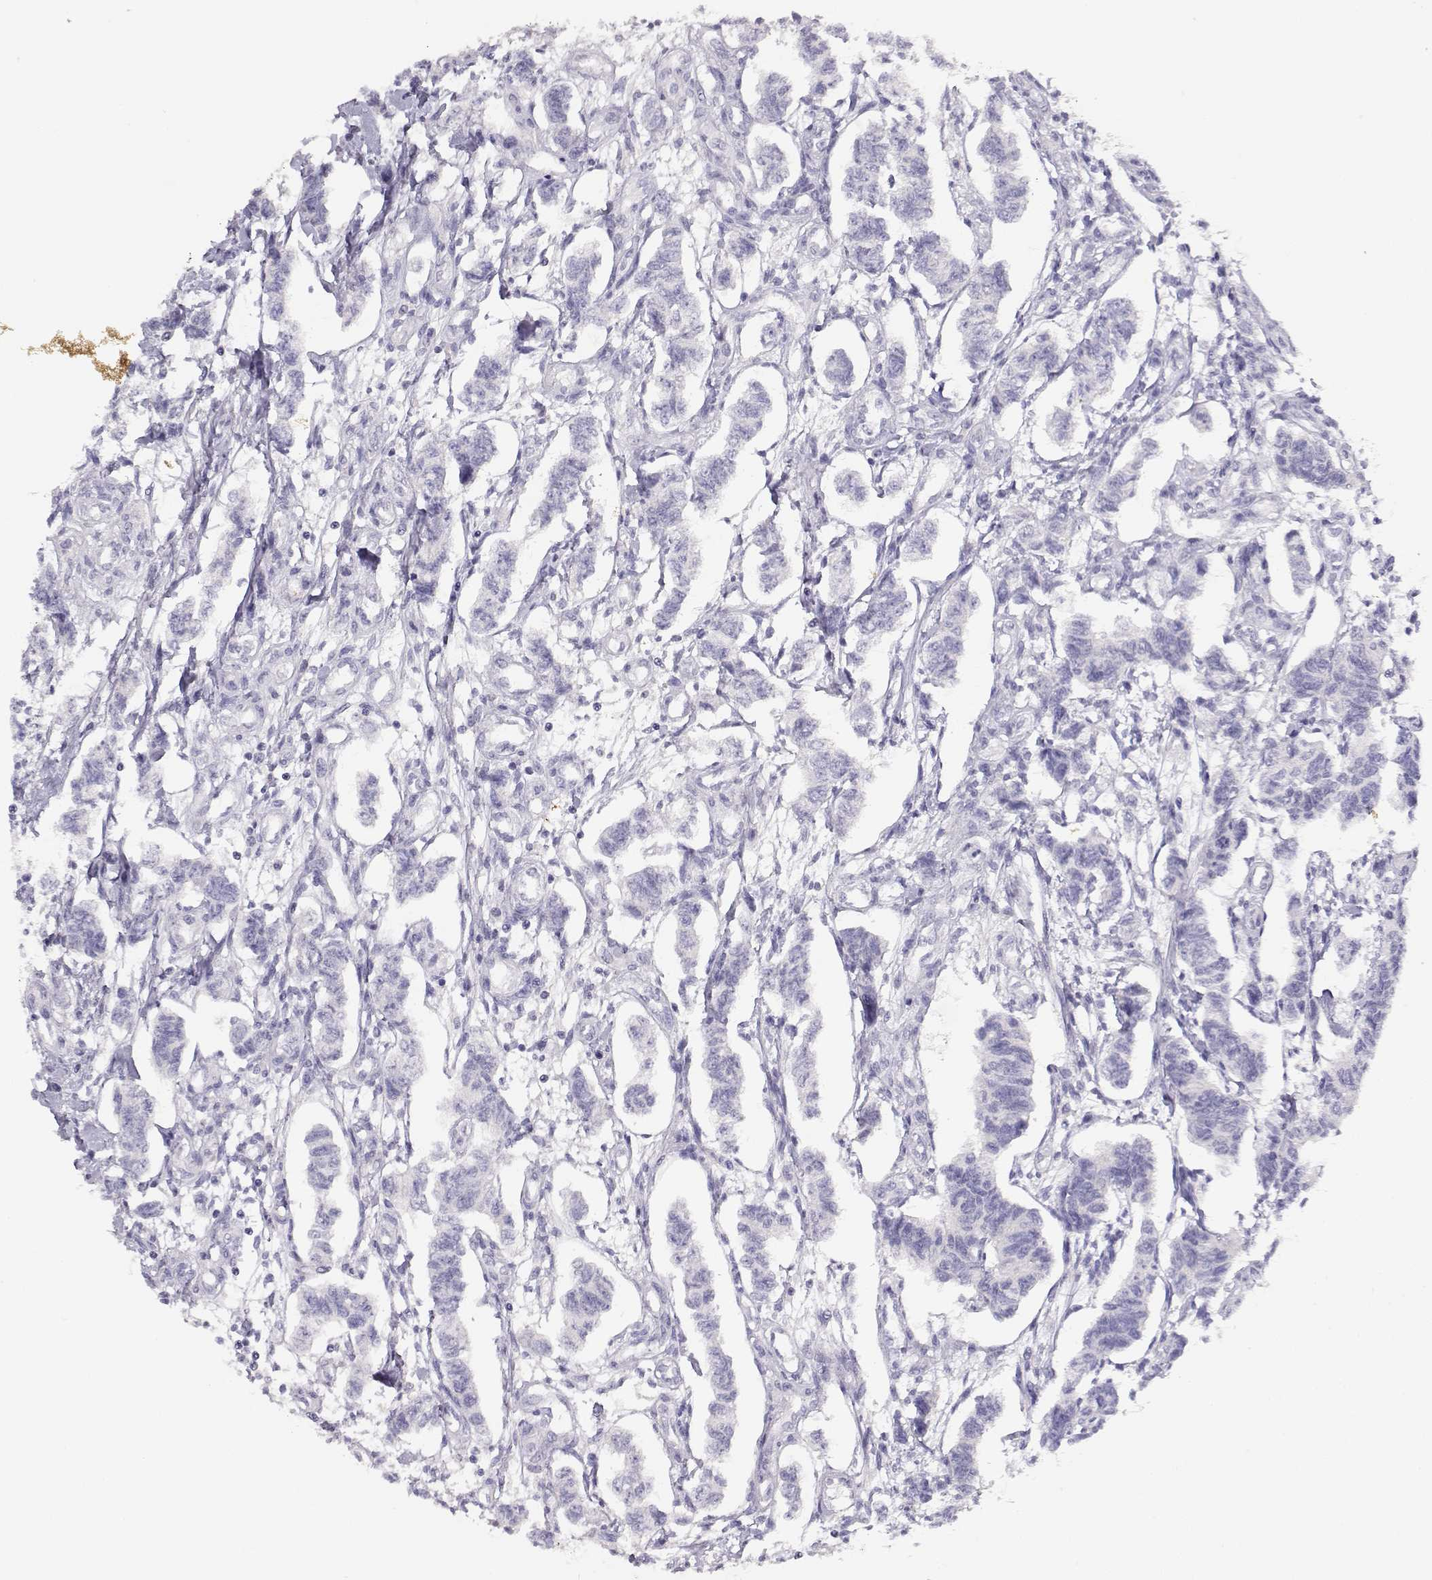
{"staining": {"intensity": "negative", "quantity": "none", "location": "none"}, "tissue": "carcinoid", "cell_type": "Tumor cells", "image_type": "cancer", "snomed": [{"axis": "morphology", "description": "Carcinoid, malignant, NOS"}, {"axis": "topography", "description": "Kidney"}], "caption": "Tumor cells are negative for brown protein staining in carcinoid (malignant).", "gene": "CDHR1", "patient": {"sex": "female", "age": 41}}